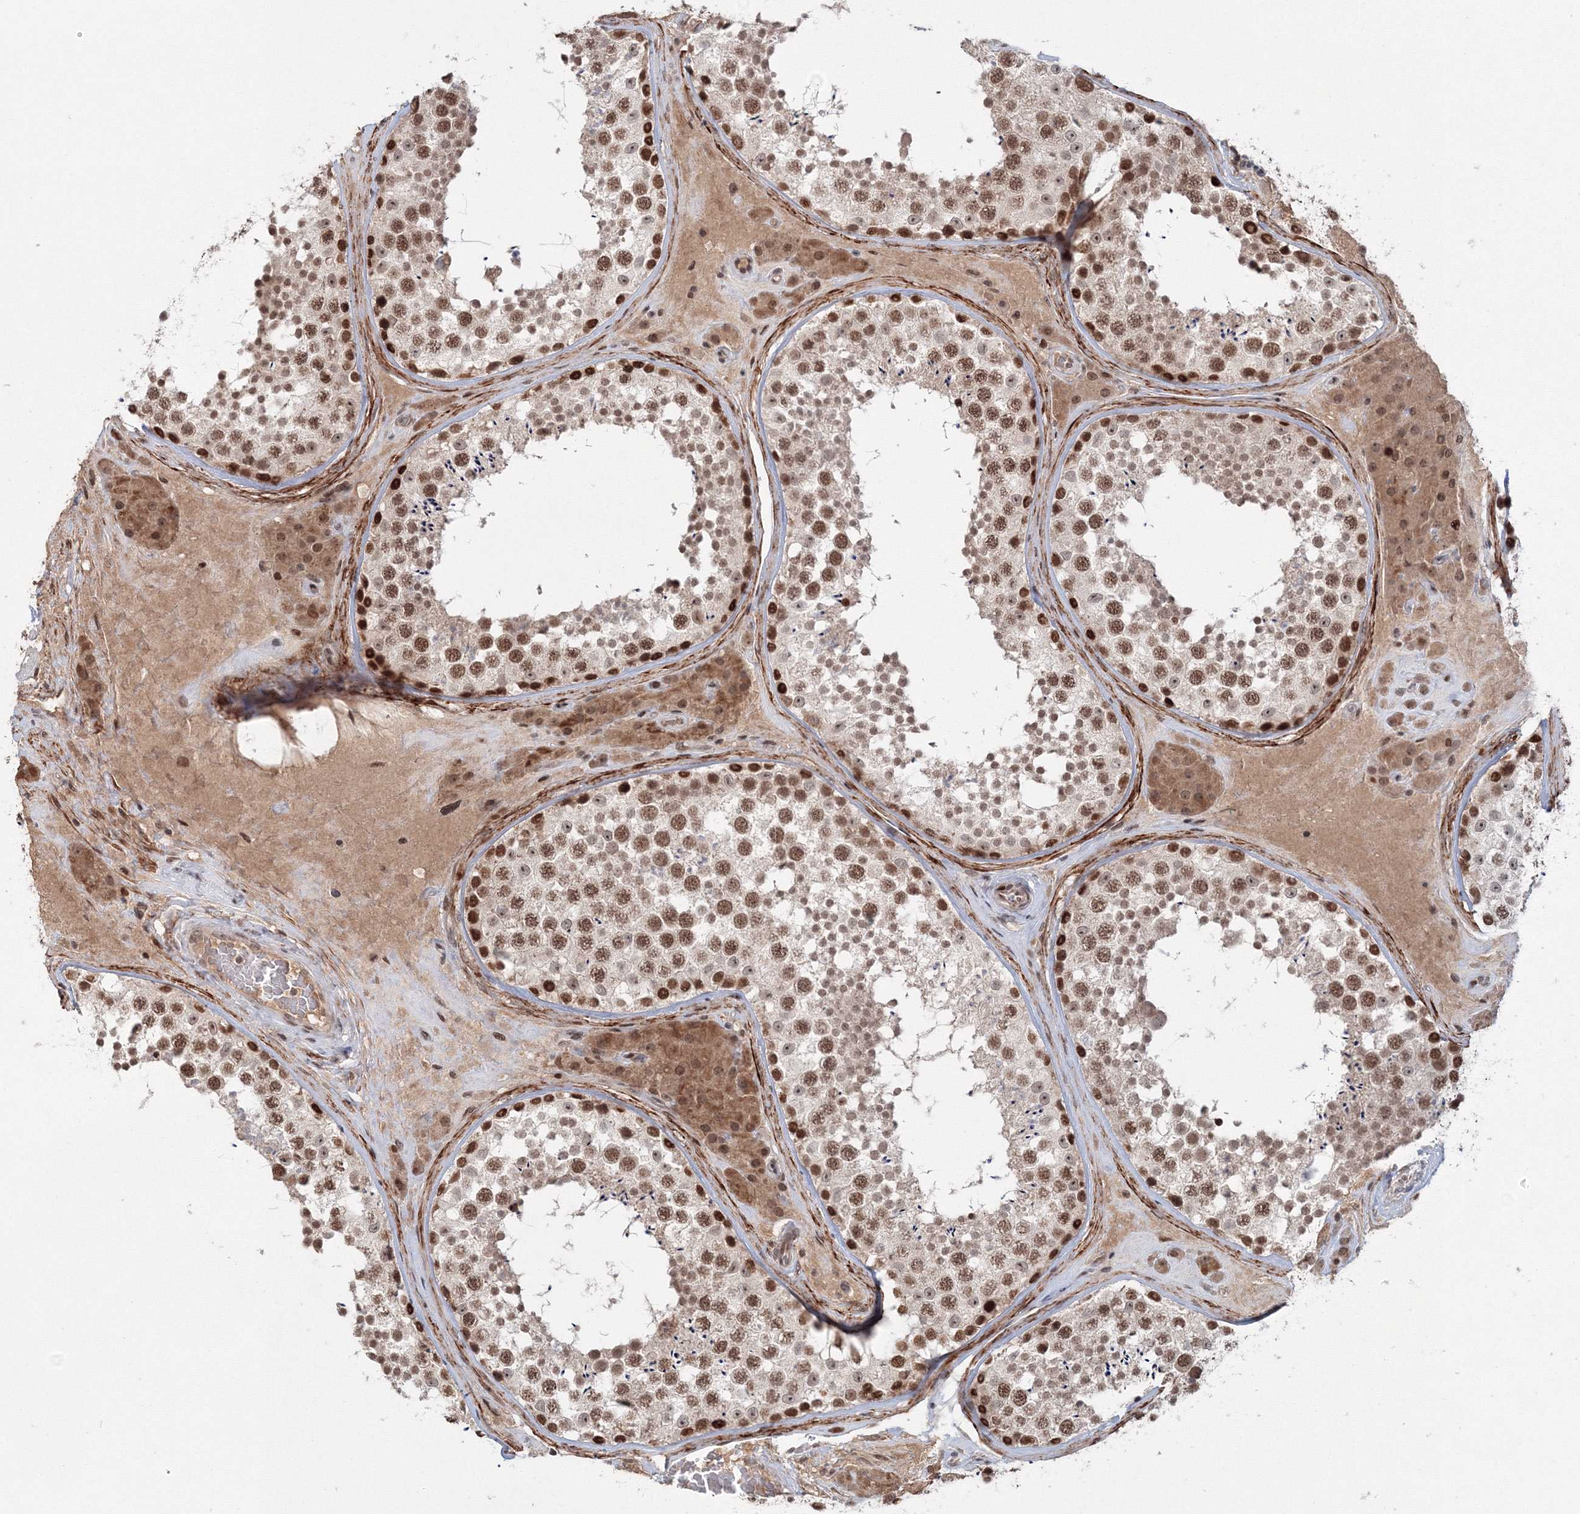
{"staining": {"intensity": "moderate", "quantity": ">75%", "location": "nuclear"}, "tissue": "testis", "cell_type": "Cells in seminiferous ducts", "image_type": "normal", "snomed": [{"axis": "morphology", "description": "Normal tissue, NOS"}, {"axis": "topography", "description": "Testis"}], "caption": "Immunohistochemistry (DAB (3,3'-diaminobenzidine)) staining of unremarkable human testis shows moderate nuclear protein staining in about >75% of cells in seminiferous ducts.", "gene": "NOA1", "patient": {"sex": "male", "age": 46}}